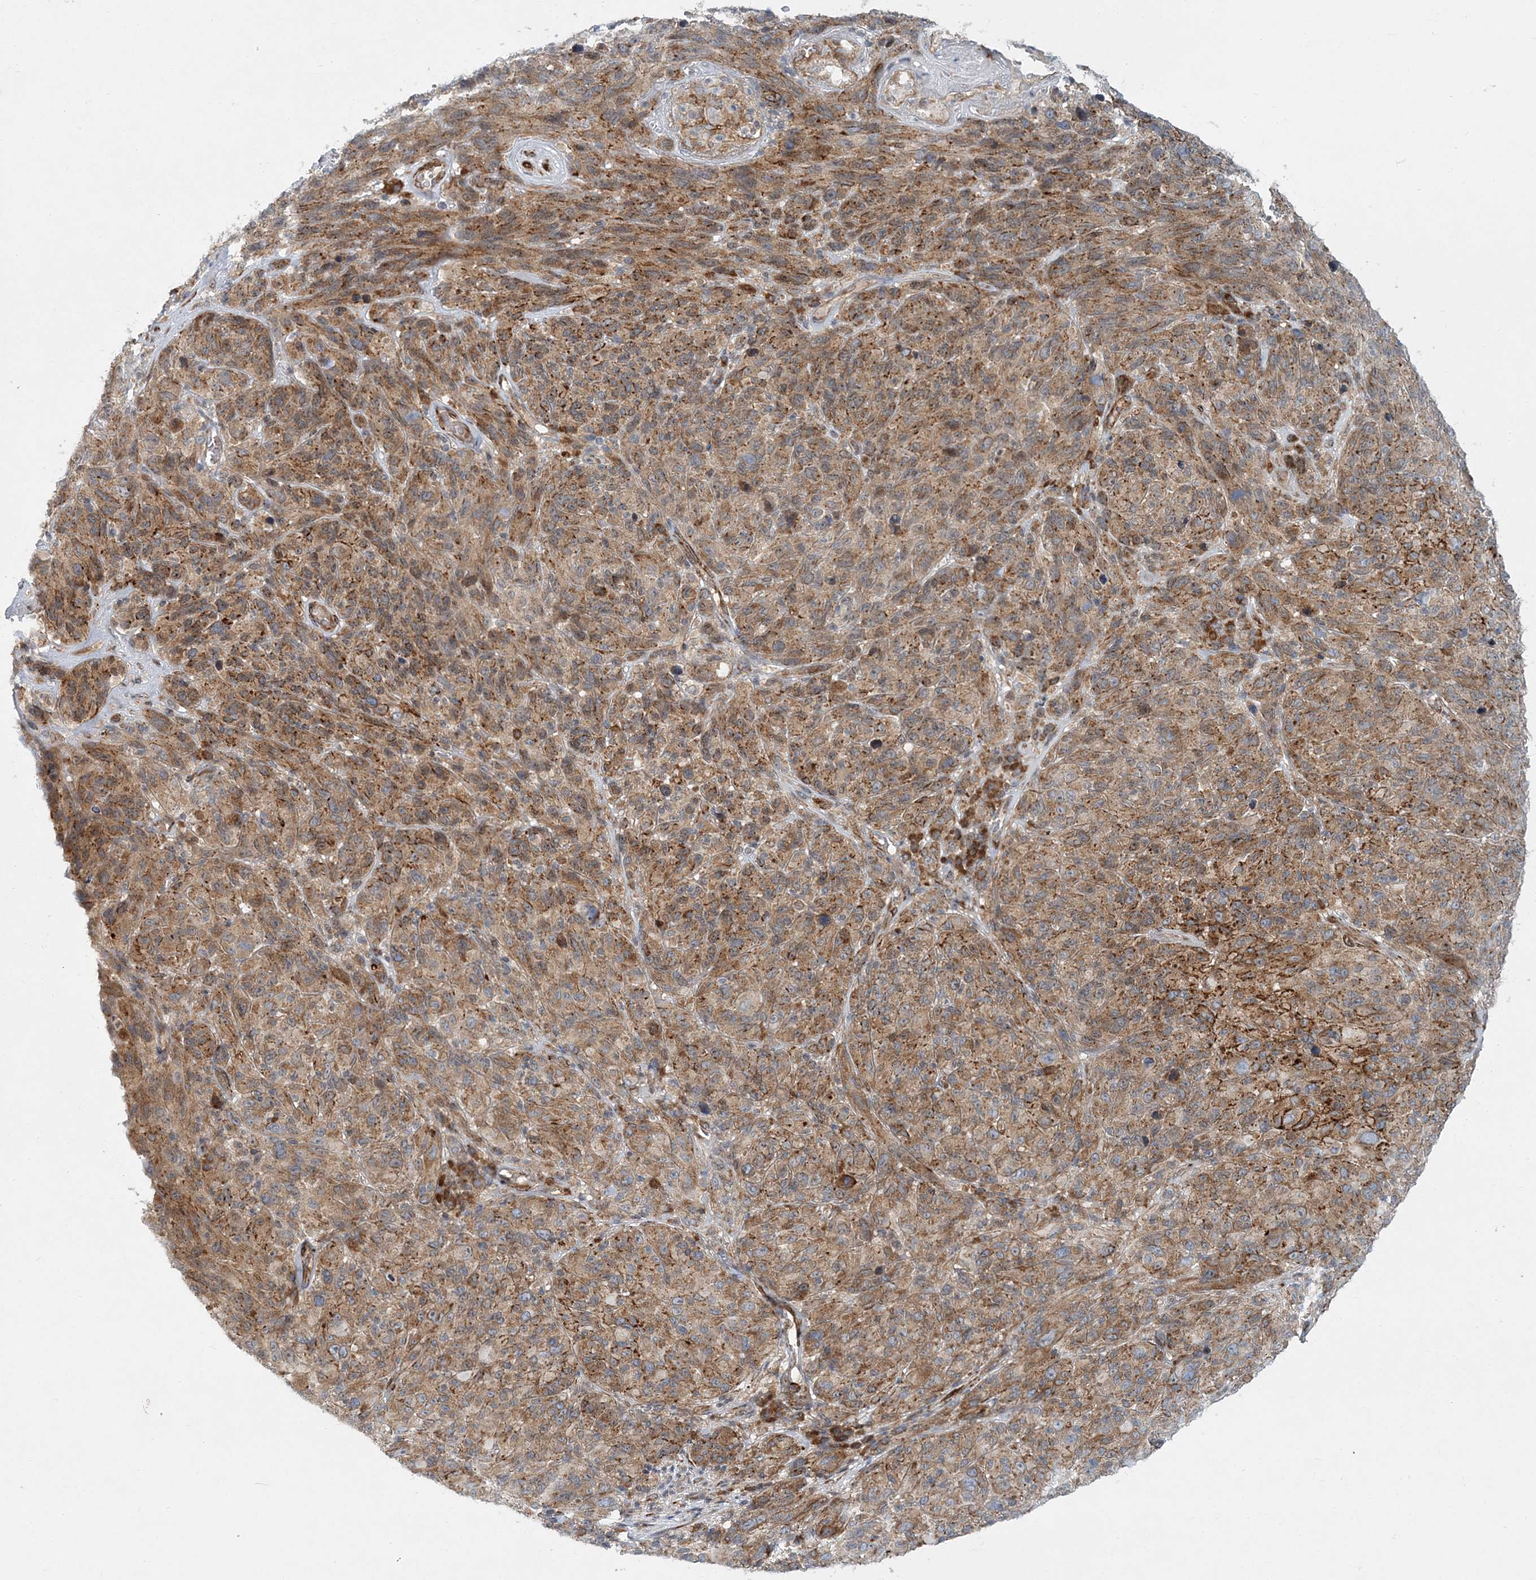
{"staining": {"intensity": "moderate", "quantity": ">75%", "location": "cytoplasmic/membranous"}, "tissue": "melanoma", "cell_type": "Tumor cells", "image_type": "cancer", "snomed": [{"axis": "morphology", "description": "Malignant melanoma, NOS"}, {"axis": "topography", "description": "Skin of head"}], "caption": "The histopathology image exhibits immunohistochemical staining of malignant melanoma. There is moderate cytoplasmic/membranous staining is appreciated in about >75% of tumor cells. The protein is shown in brown color, while the nuclei are stained blue.", "gene": "NBAS", "patient": {"sex": "male", "age": 96}}